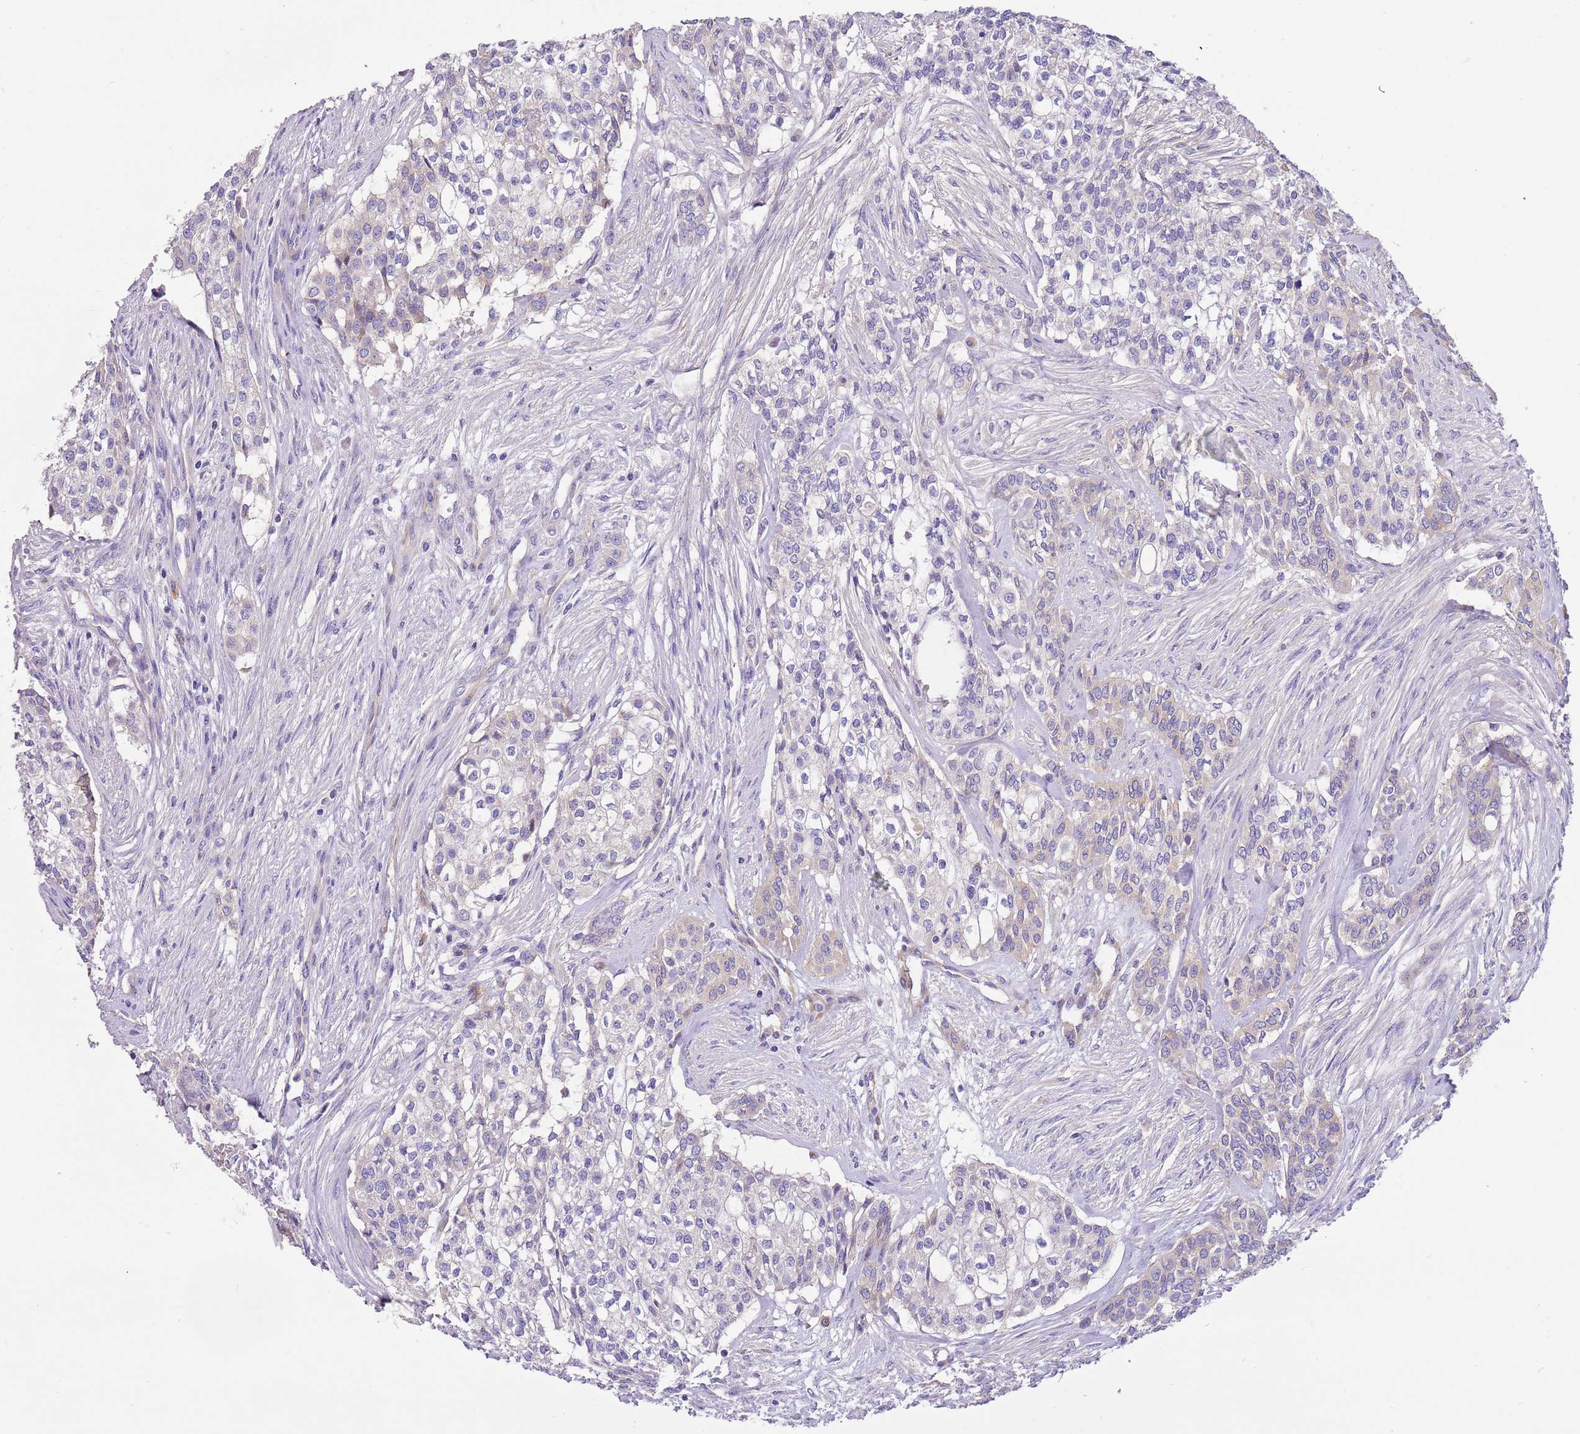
{"staining": {"intensity": "negative", "quantity": "none", "location": "none"}, "tissue": "head and neck cancer", "cell_type": "Tumor cells", "image_type": "cancer", "snomed": [{"axis": "morphology", "description": "Adenocarcinoma, NOS"}, {"axis": "topography", "description": "Head-Neck"}], "caption": "A micrograph of human adenocarcinoma (head and neck) is negative for staining in tumor cells. (Brightfield microscopy of DAB immunohistochemistry at high magnification).", "gene": "SERINC3", "patient": {"sex": "male", "age": 81}}